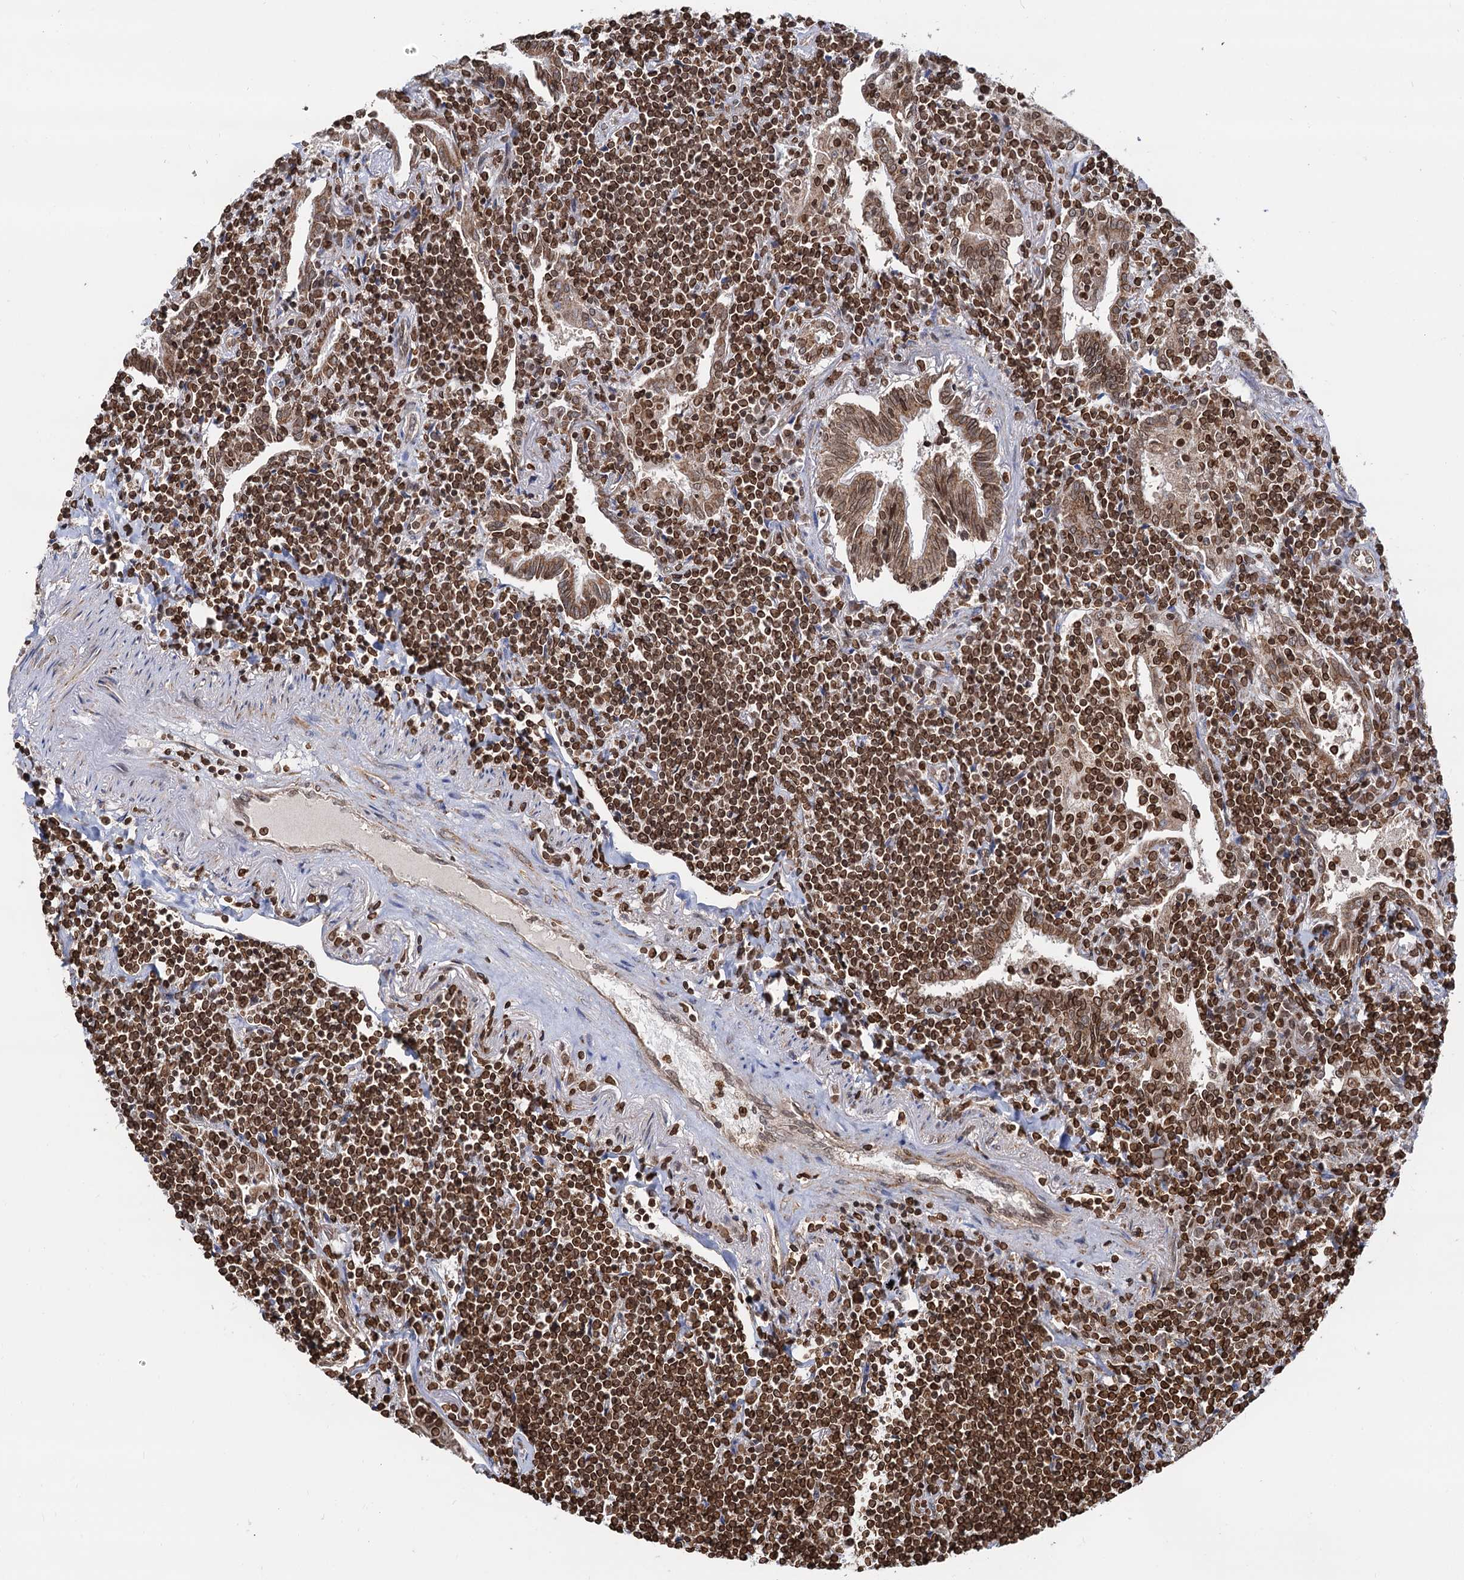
{"staining": {"intensity": "strong", "quantity": ">75%", "location": "nuclear"}, "tissue": "lymphoma", "cell_type": "Tumor cells", "image_type": "cancer", "snomed": [{"axis": "morphology", "description": "Malignant lymphoma, non-Hodgkin's type, Low grade"}, {"axis": "topography", "description": "Lung"}], "caption": "Malignant lymphoma, non-Hodgkin's type (low-grade) stained with DAB IHC displays high levels of strong nuclear positivity in about >75% of tumor cells.", "gene": "ZC3H13", "patient": {"sex": "female", "age": 71}}